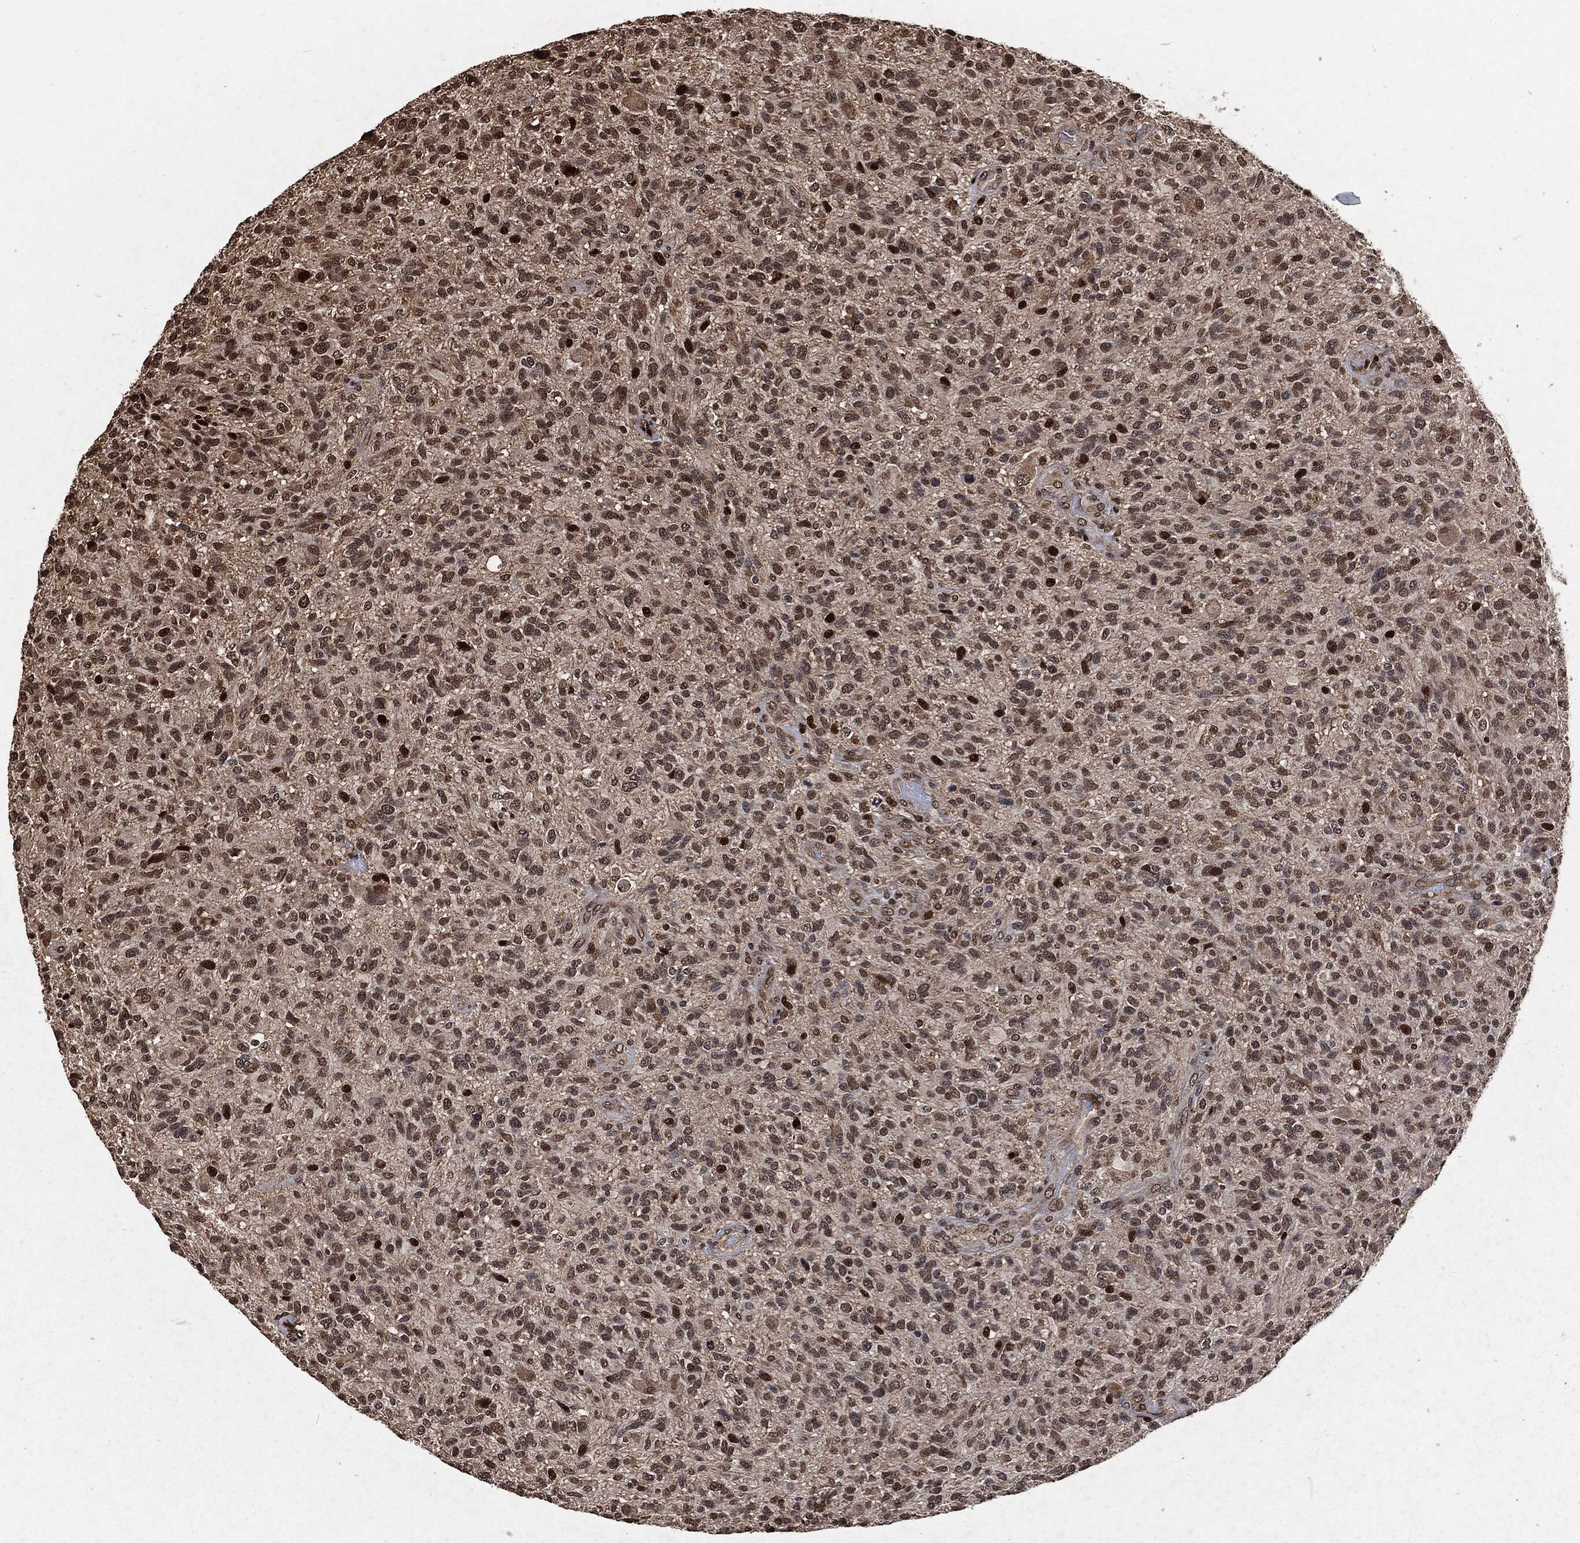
{"staining": {"intensity": "strong", "quantity": "<25%", "location": "nuclear"}, "tissue": "glioma", "cell_type": "Tumor cells", "image_type": "cancer", "snomed": [{"axis": "morphology", "description": "Glioma, malignant, High grade"}, {"axis": "topography", "description": "Brain"}], "caption": "Malignant high-grade glioma tissue displays strong nuclear expression in approximately <25% of tumor cells, visualized by immunohistochemistry. Nuclei are stained in blue.", "gene": "SNAI1", "patient": {"sex": "male", "age": 47}}